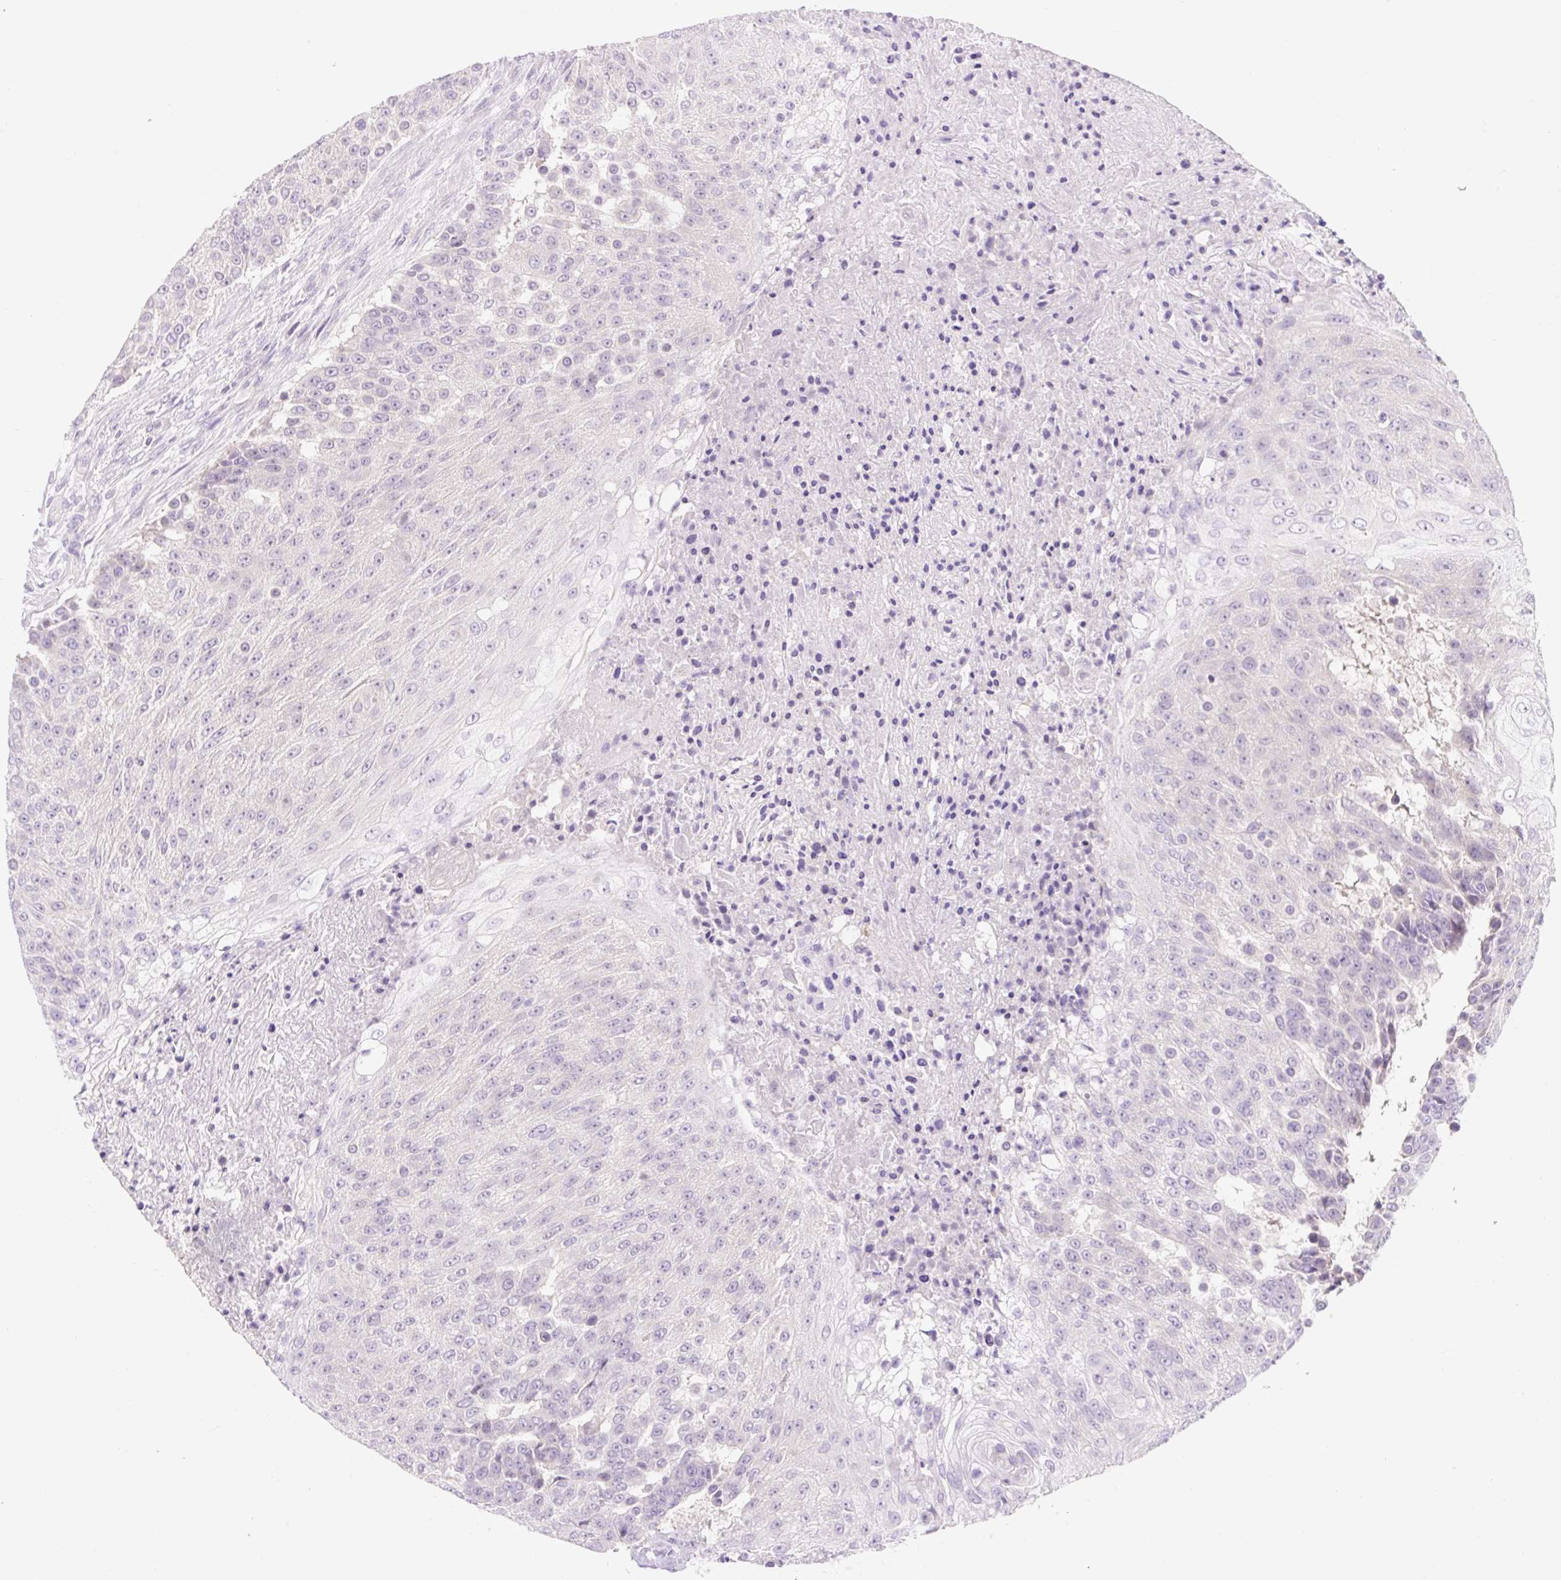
{"staining": {"intensity": "negative", "quantity": "none", "location": "none"}, "tissue": "urothelial cancer", "cell_type": "Tumor cells", "image_type": "cancer", "snomed": [{"axis": "morphology", "description": "Urothelial carcinoma, High grade"}, {"axis": "topography", "description": "Urinary bladder"}], "caption": "Tumor cells are negative for protein expression in human urothelial cancer. (Stains: DAB (3,3'-diaminobenzidine) immunohistochemistry (IHC) with hematoxylin counter stain, Microscopy: brightfield microscopy at high magnification).", "gene": "CELF6", "patient": {"sex": "female", "age": 63}}